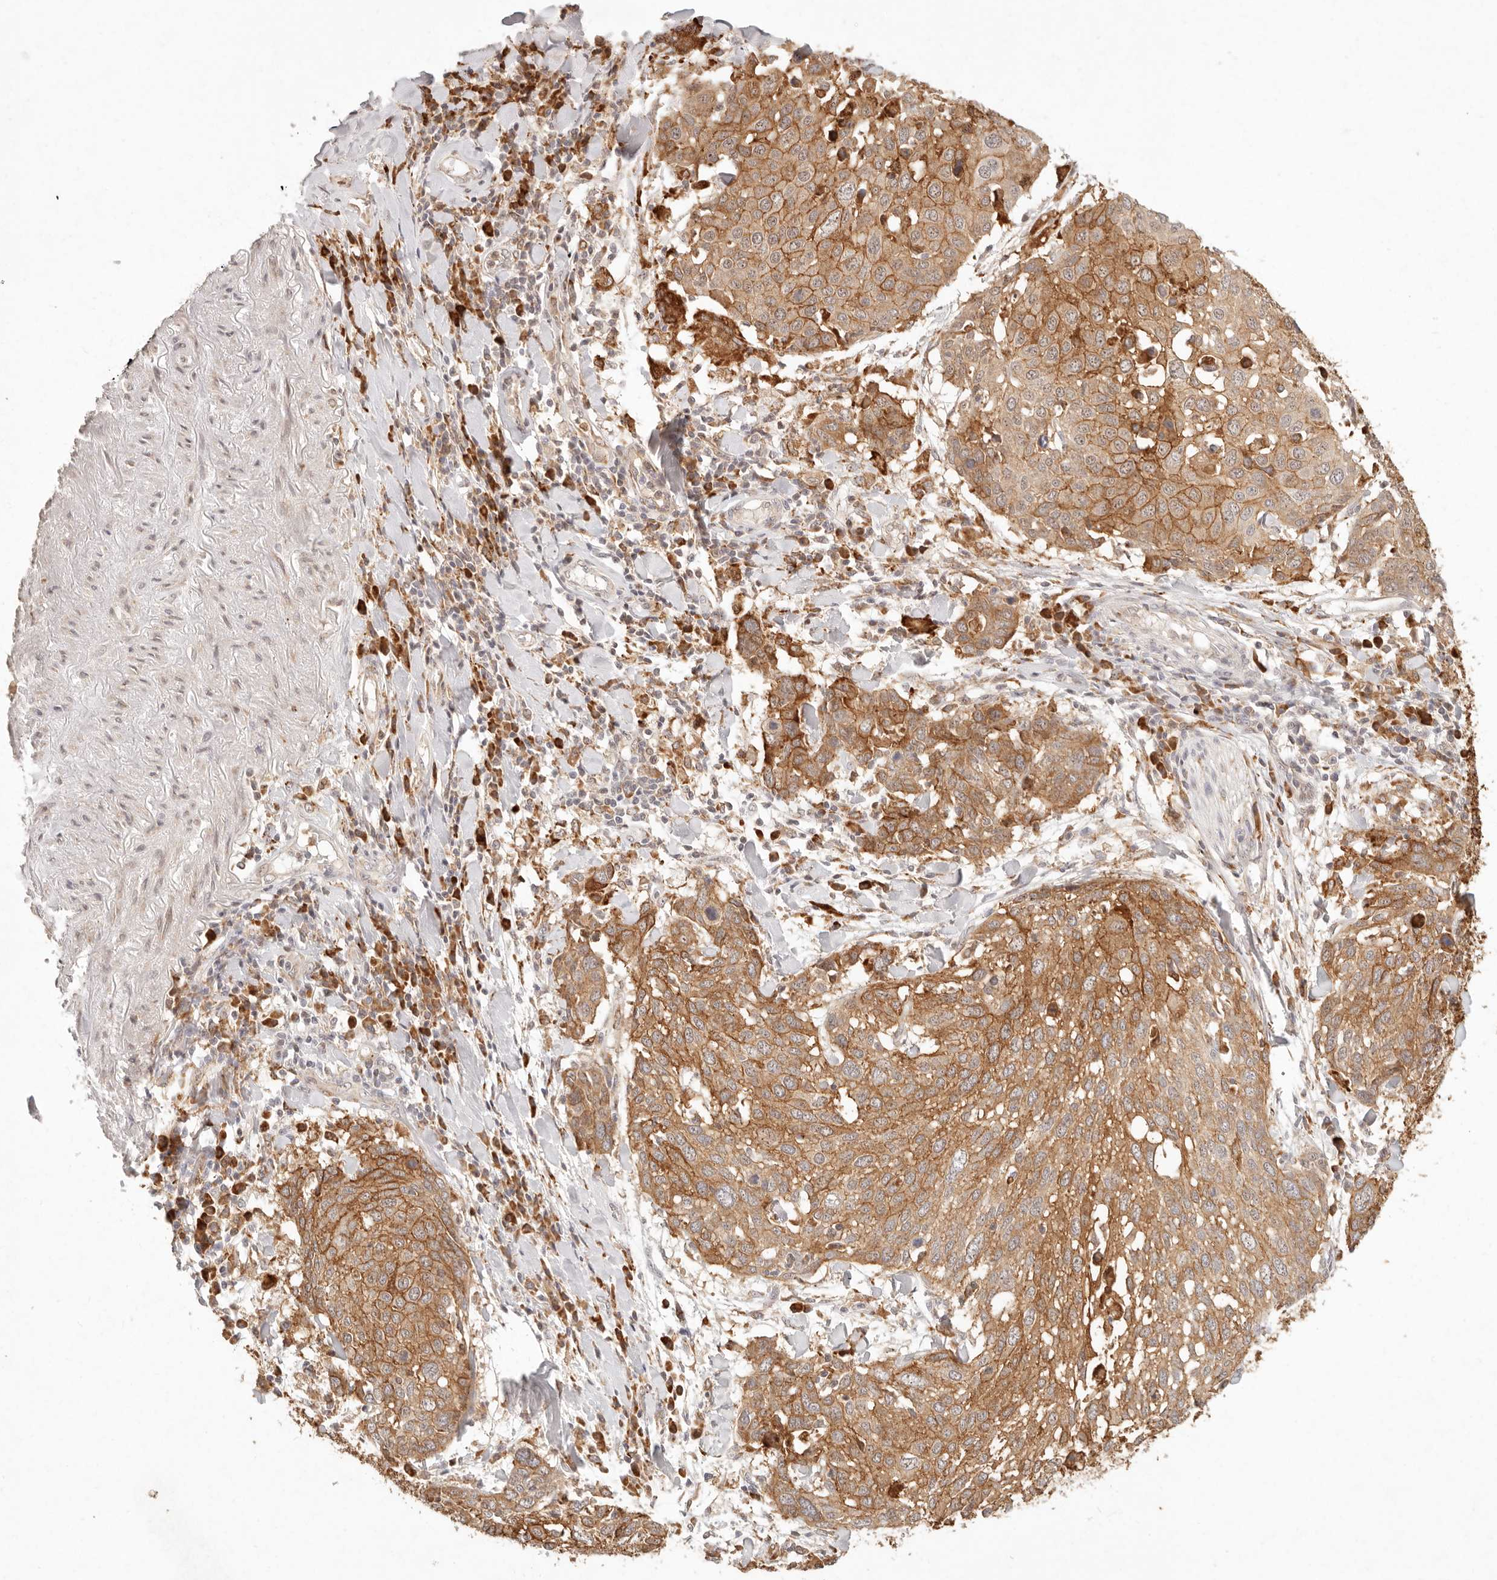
{"staining": {"intensity": "strong", "quantity": ">75%", "location": "cytoplasmic/membranous"}, "tissue": "lung cancer", "cell_type": "Tumor cells", "image_type": "cancer", "snomed": [{"axis": "morphology", "description": "Squamous cell carcinoma, NOS"}, {"axis": "topography", "description": "Lung"}], "caption": "Brown immunohistochemical staining in human lung cancer shows strong cytoplasmic/membranous positivity in approximately >75% of tumor cells. Ihc stains the protein in brown and the nuclei are stained blue.", "gene": "C1orf127", "patient": {"sex": "male", "age": 65}}